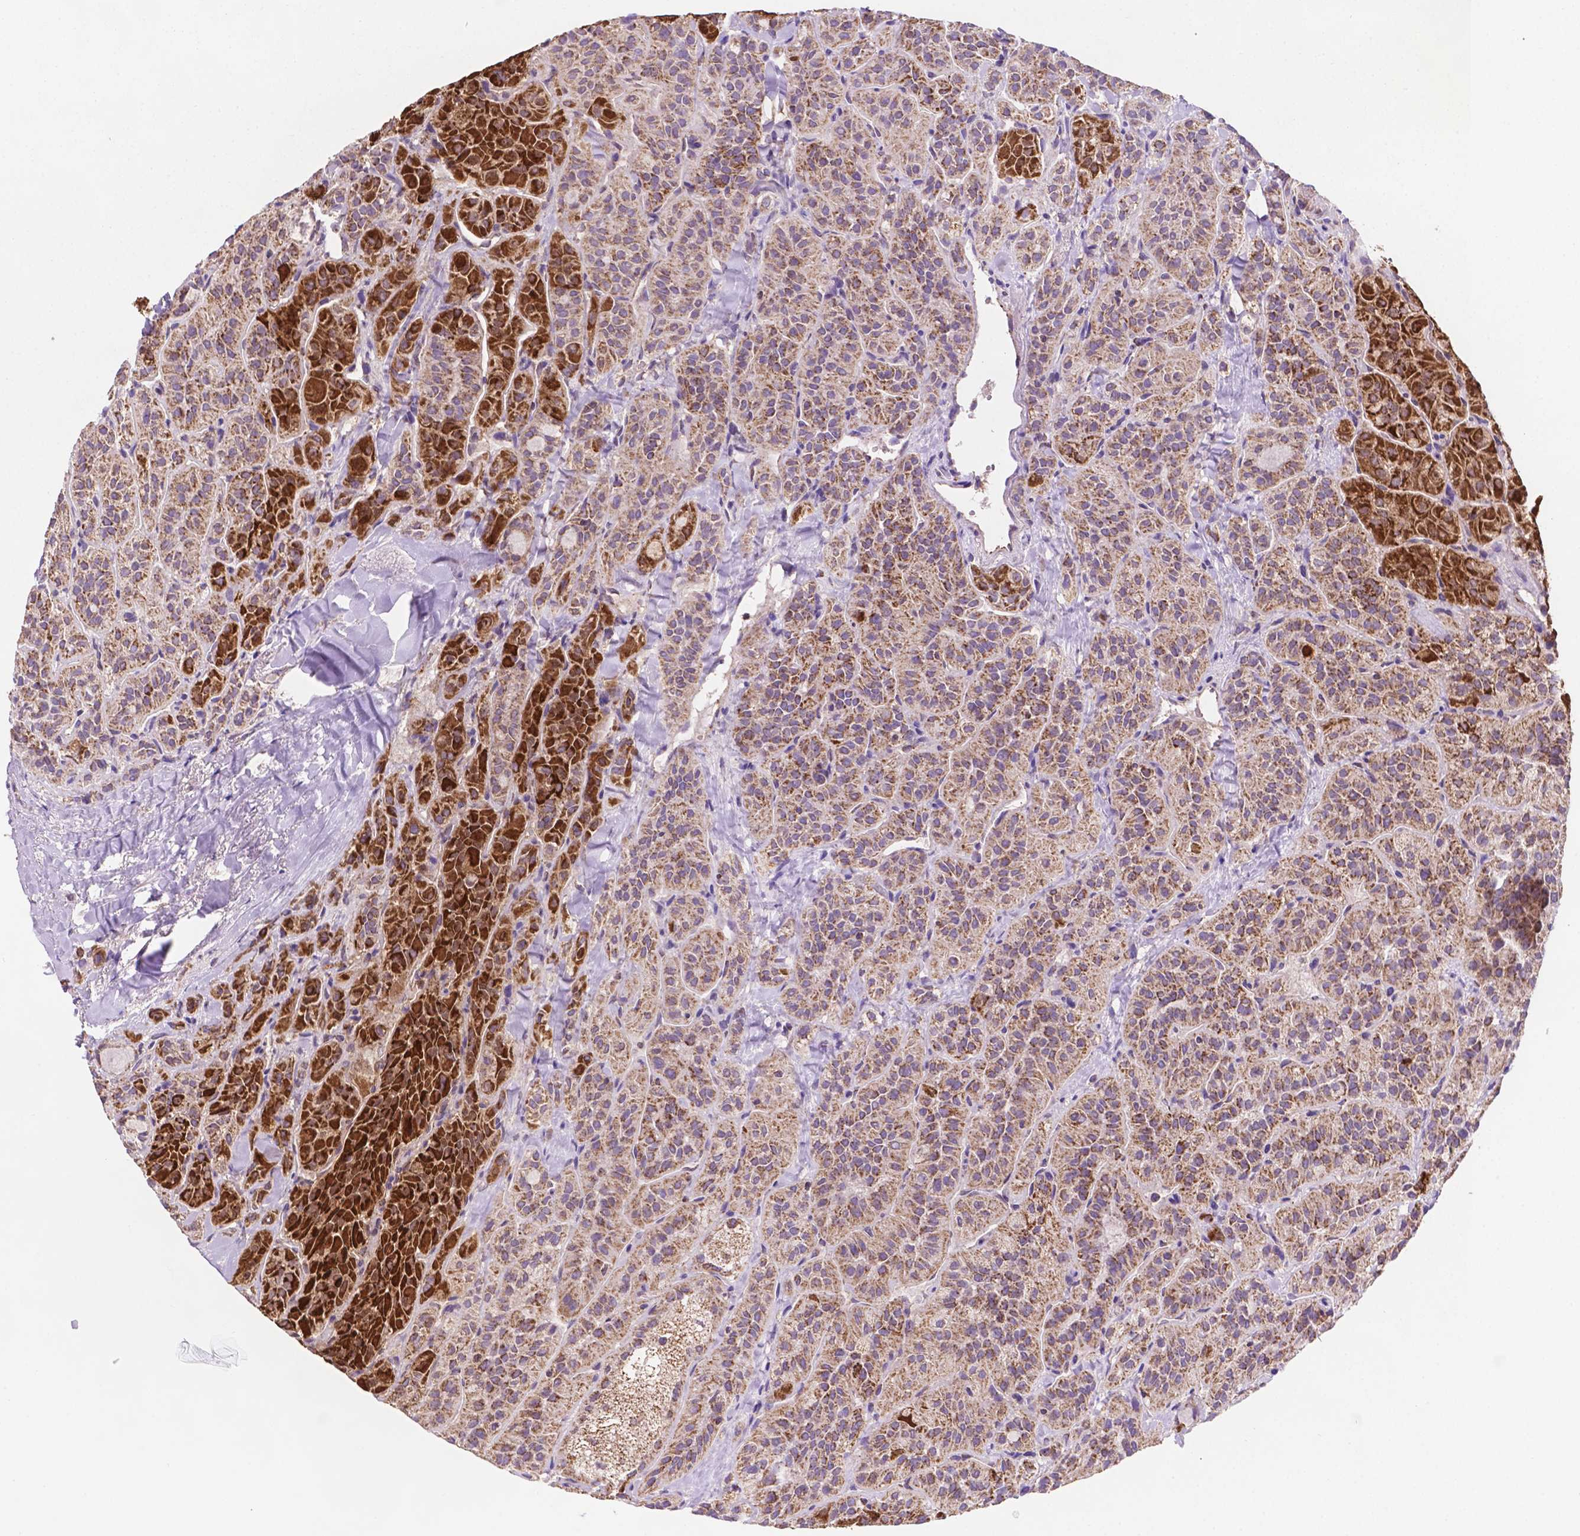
{"staining": {"intensity": "strong", "quantity": "25%-75%", "location": "cytoplasmic/membranous"}, "tissue": "thyroid cancer", "cell_type": "Tumor cells", "image_type": "cancer", "snomed": [{"axis": "morphology", "description": "Papillary adenocarcinoma, NOS"}, {"axis": "topography", "description": "Thyroid gland"}], "caption": "DAB immunohistochemical staining of thyroid papillary adenocarcinoma shows strong cytoplasmic/membranous protein staining in about 25%-75% of tumor cells.", "gene": "HSPD1", "patient": {"sex": "female", "age": 45}}